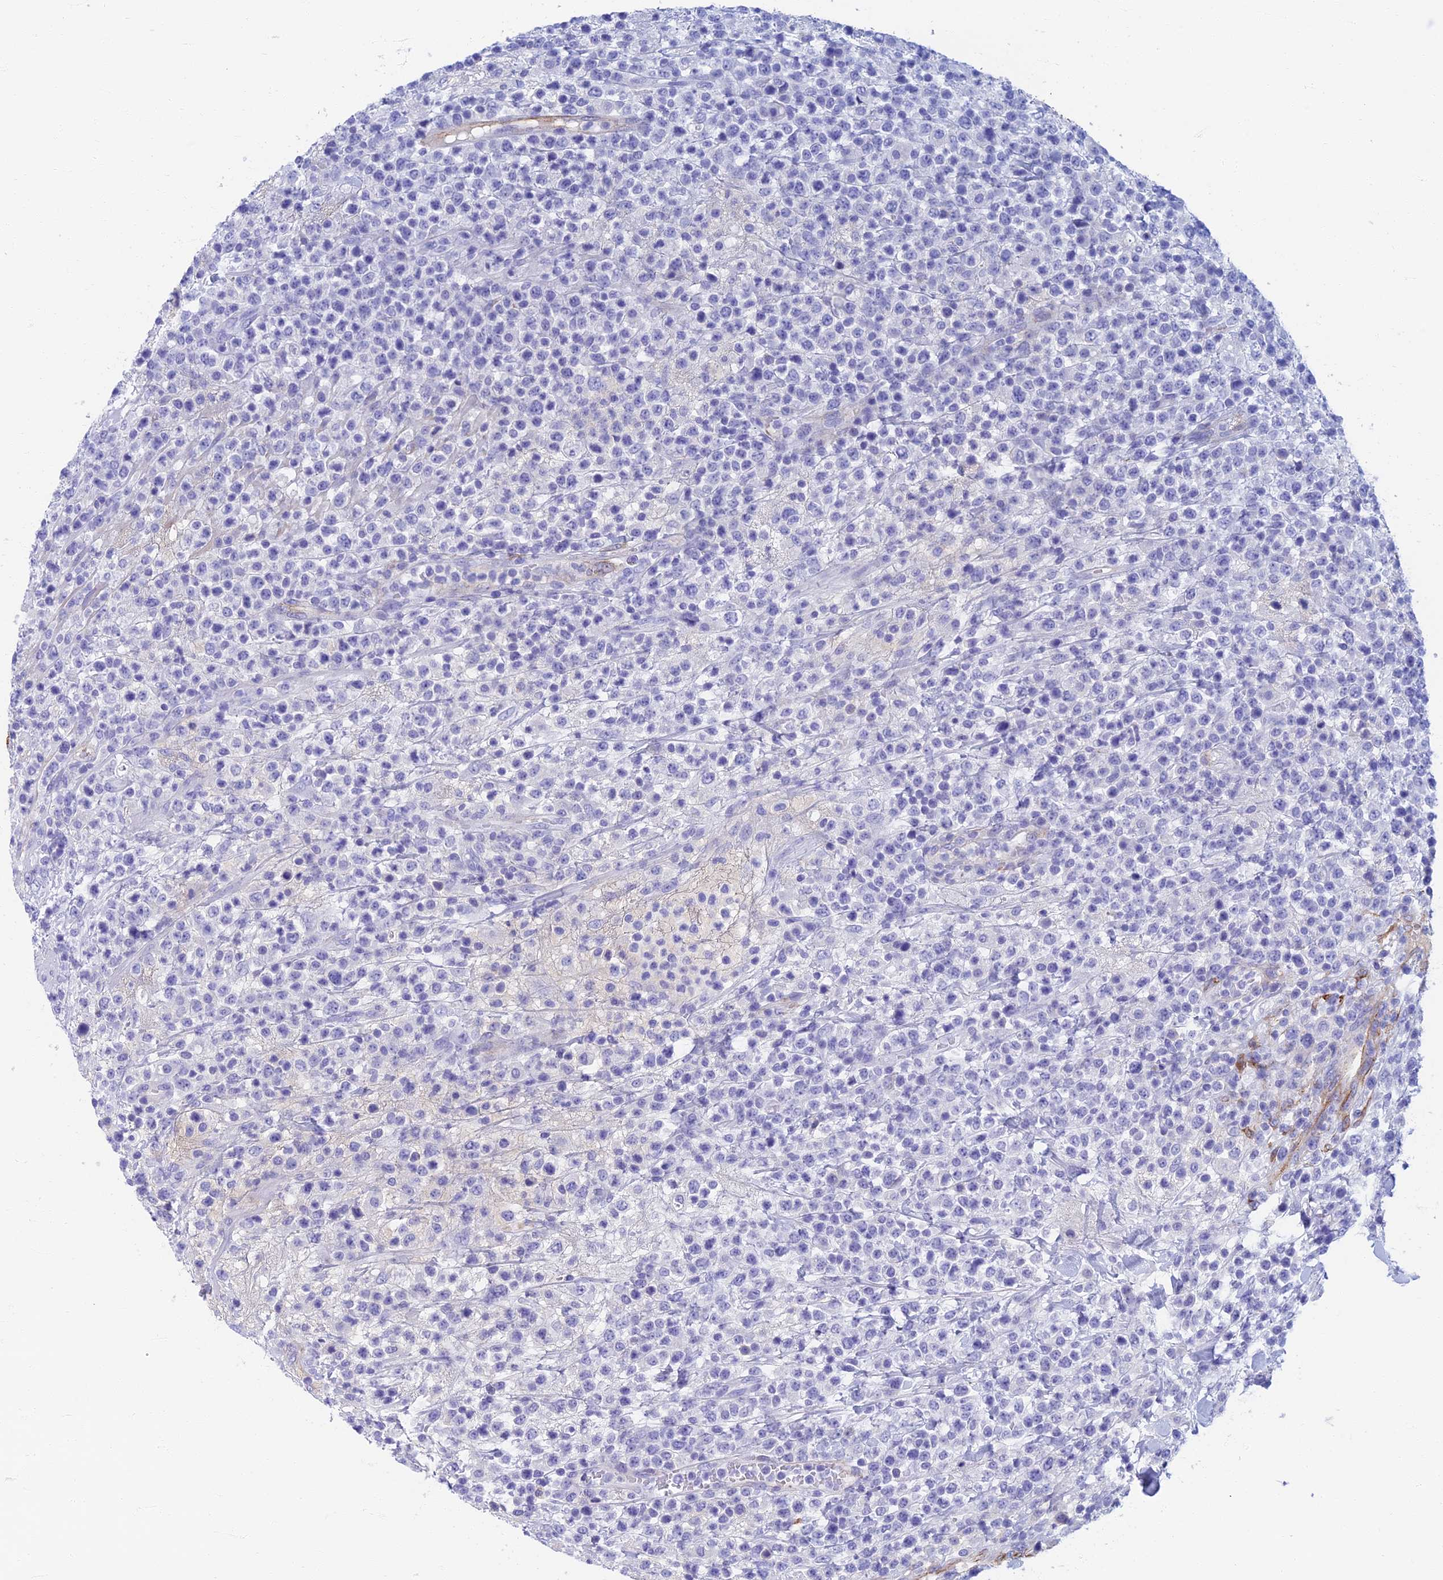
{"staining": {"intensity": "negative", "quantity": "none", "location": "none"}, "tissue": "lymphoma", "cell_type": "Tumor cells", "image_type": "cancer", "snomed": [{"axis": "morphology", "description": "Malignant lymphoma, non-Hodgkin's type, High grade"}, {"axis": "topography", "description": "Colon"}], "caption": "High-grade malignant lymphoma, non-Hodgkin's type stained for a protein using immunohistochemistry (IHC) displays no positivity tumor cells.", "gene": "ETFRF1", "patient": {"sex": "female", "age": 53}}